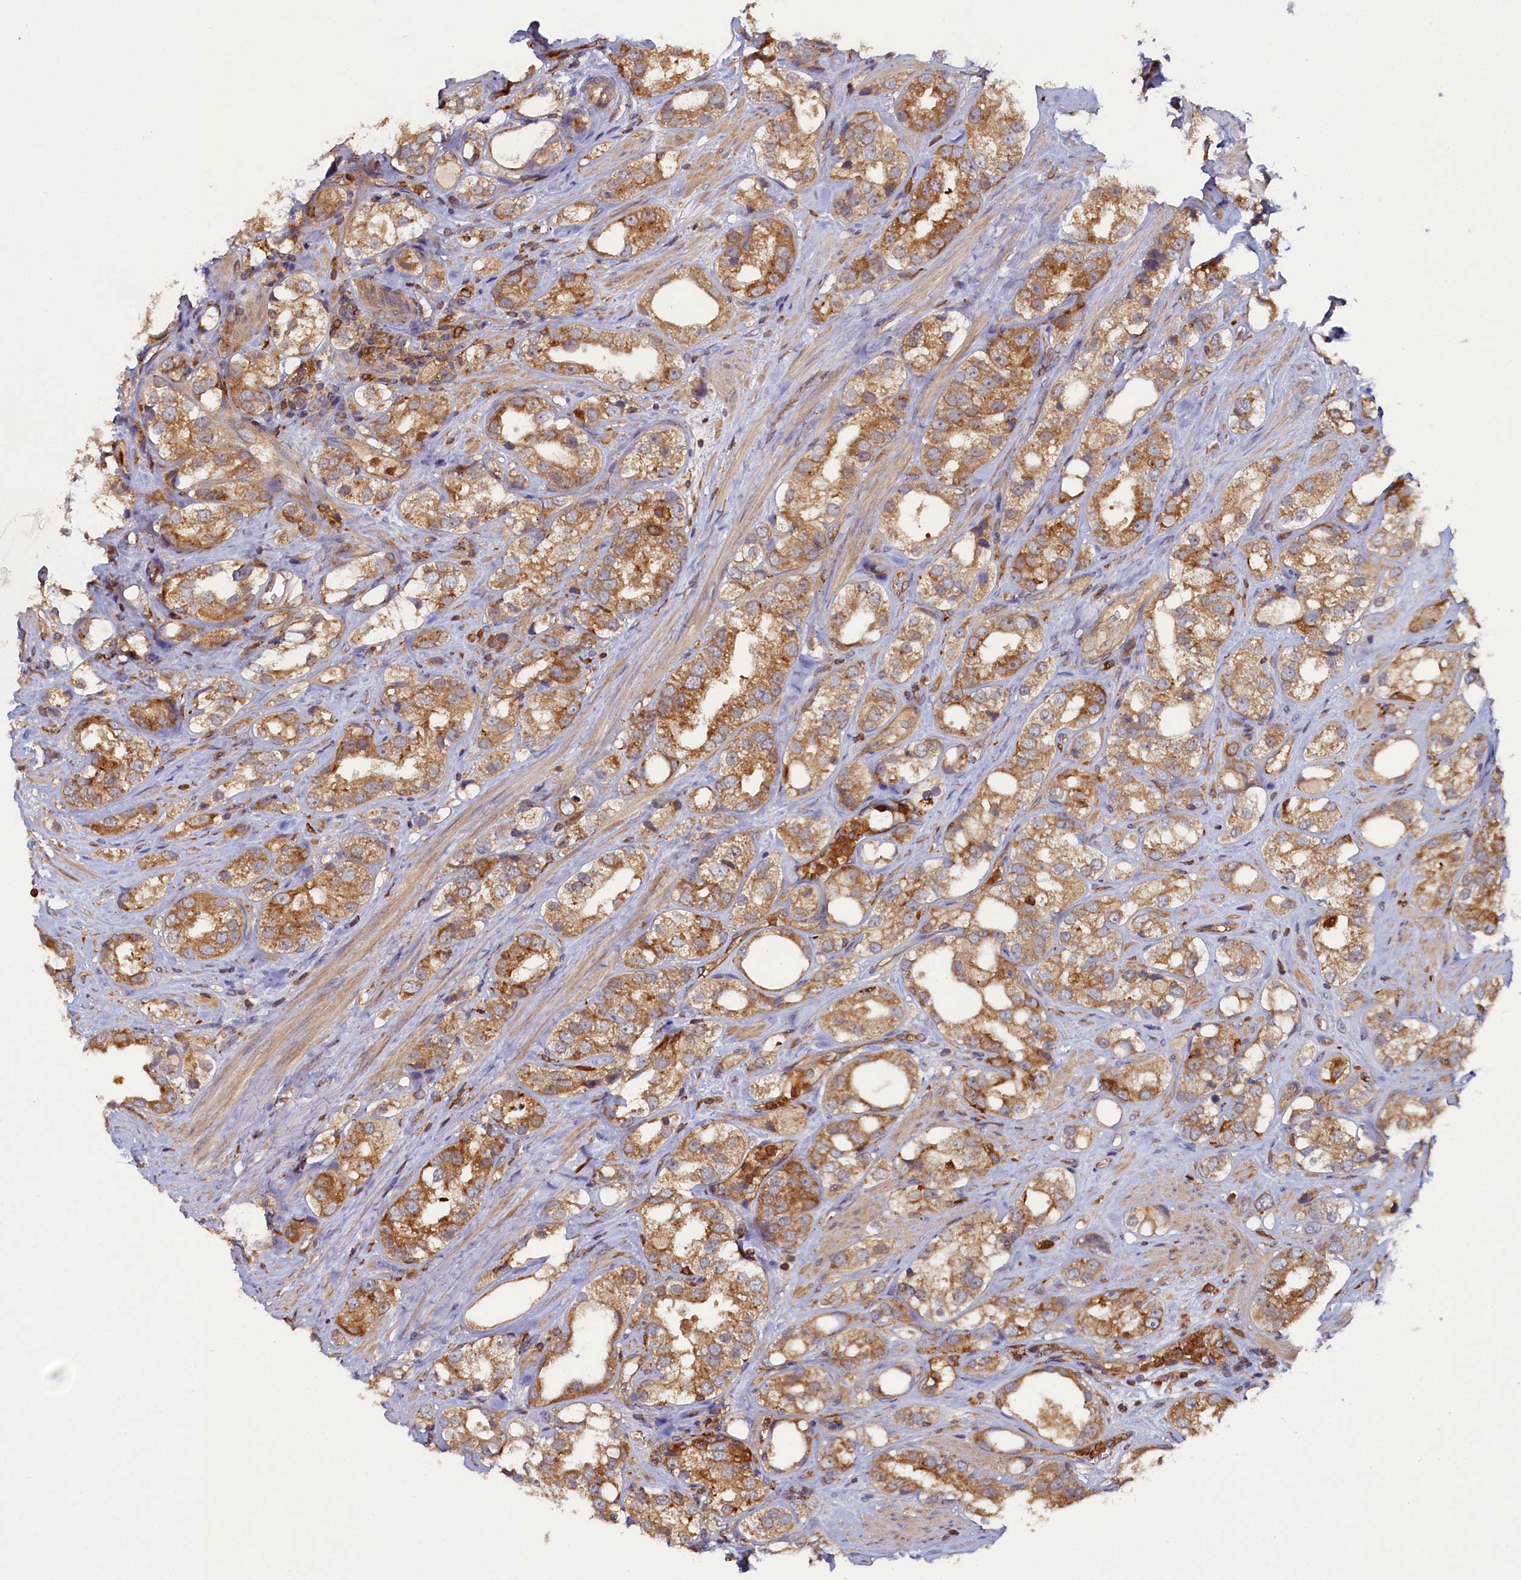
{"staining": {"intensity": "moderate", "quantity": ">75%", "location": "cytoplasmic/membranous"}, "tissue": "prostate cancer", "cell_type": "Tumor cells", "image_type": "cancer", "snomed": [{"axis": "morphology", "description": "Adenocarcinoma, NOS"}, {"axis": "topography", "description": "Prostate"}], "caption": "Protein staining of prostate adenocarcinoma tissue demonstrates moderate cytoplasmic/membranous positivity in approximately >75% of tumor cells. The staining was performed using DAB (3,3'-diaminobenzidine) to visualize the protein expression in brown, while the nuclei were stained in blue with hematoxylin (Magnification: 20x).", "gene": "TIMM8B", "patient": {"sex": "male", "age": 79}}